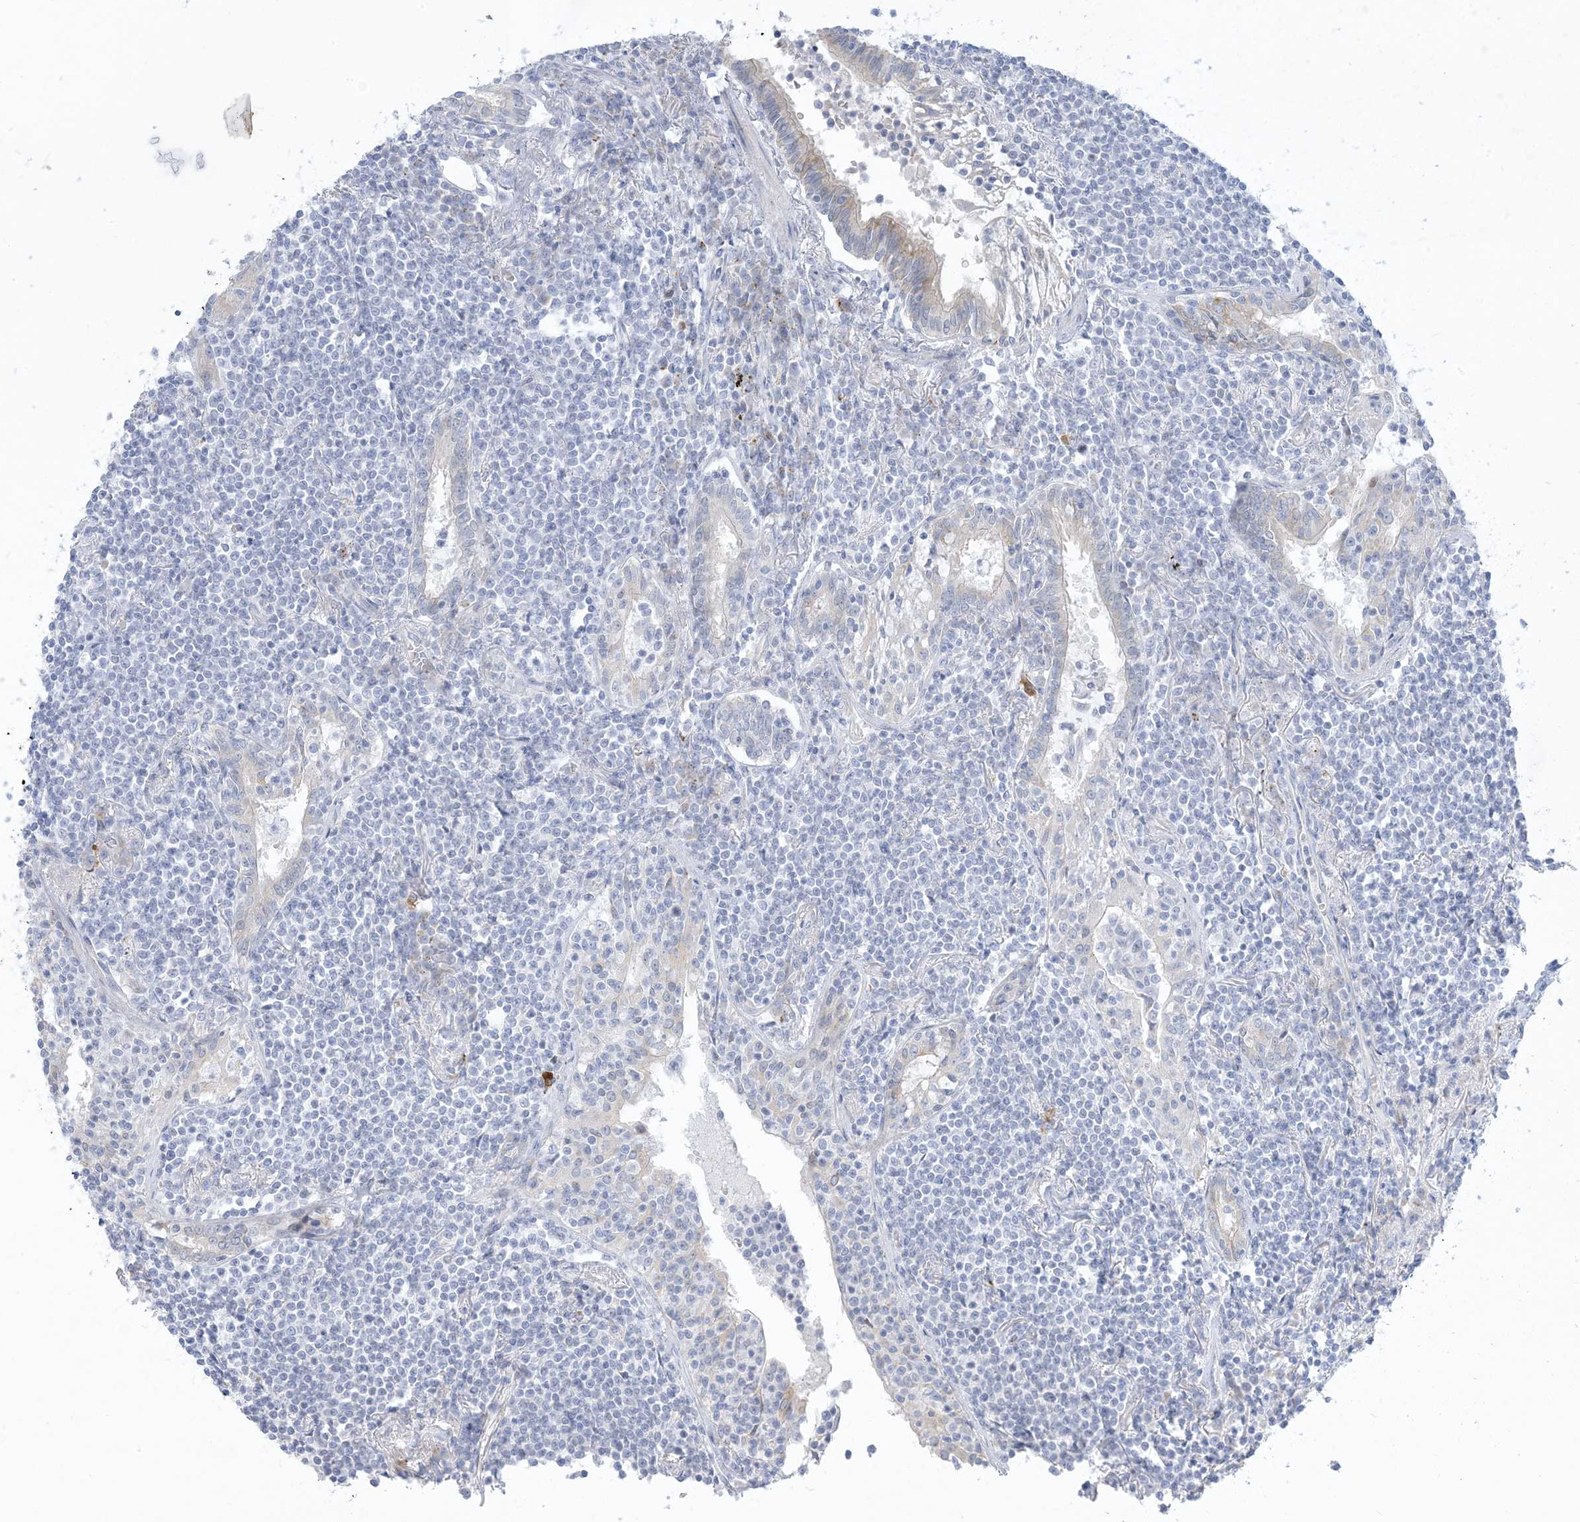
{"staining": {"intensity": "negative", "quantity": "none", "location": "none"}, "tissue": "lymphoma", "cell_type": "Tumor cells", "image_type": "cancer", "snomed": [{"axis": "morphology", "description": "Malignant lymphoma, non-Hodgkin's type, Low grade"}, {"axis": "topography", "description": "Lung"}], "caption": "High power microscopy micrograph of an IHC image of malignant lymphoma, non-Hodgkin's type (low-grade), revealing no significant staining in tumor cells. The staining is performed using DAB brown chromogen with nuclei counter-stained in using hematoxylin.", "gene": "XIRP2", "patient": {"sex": "female", "age": 71}}